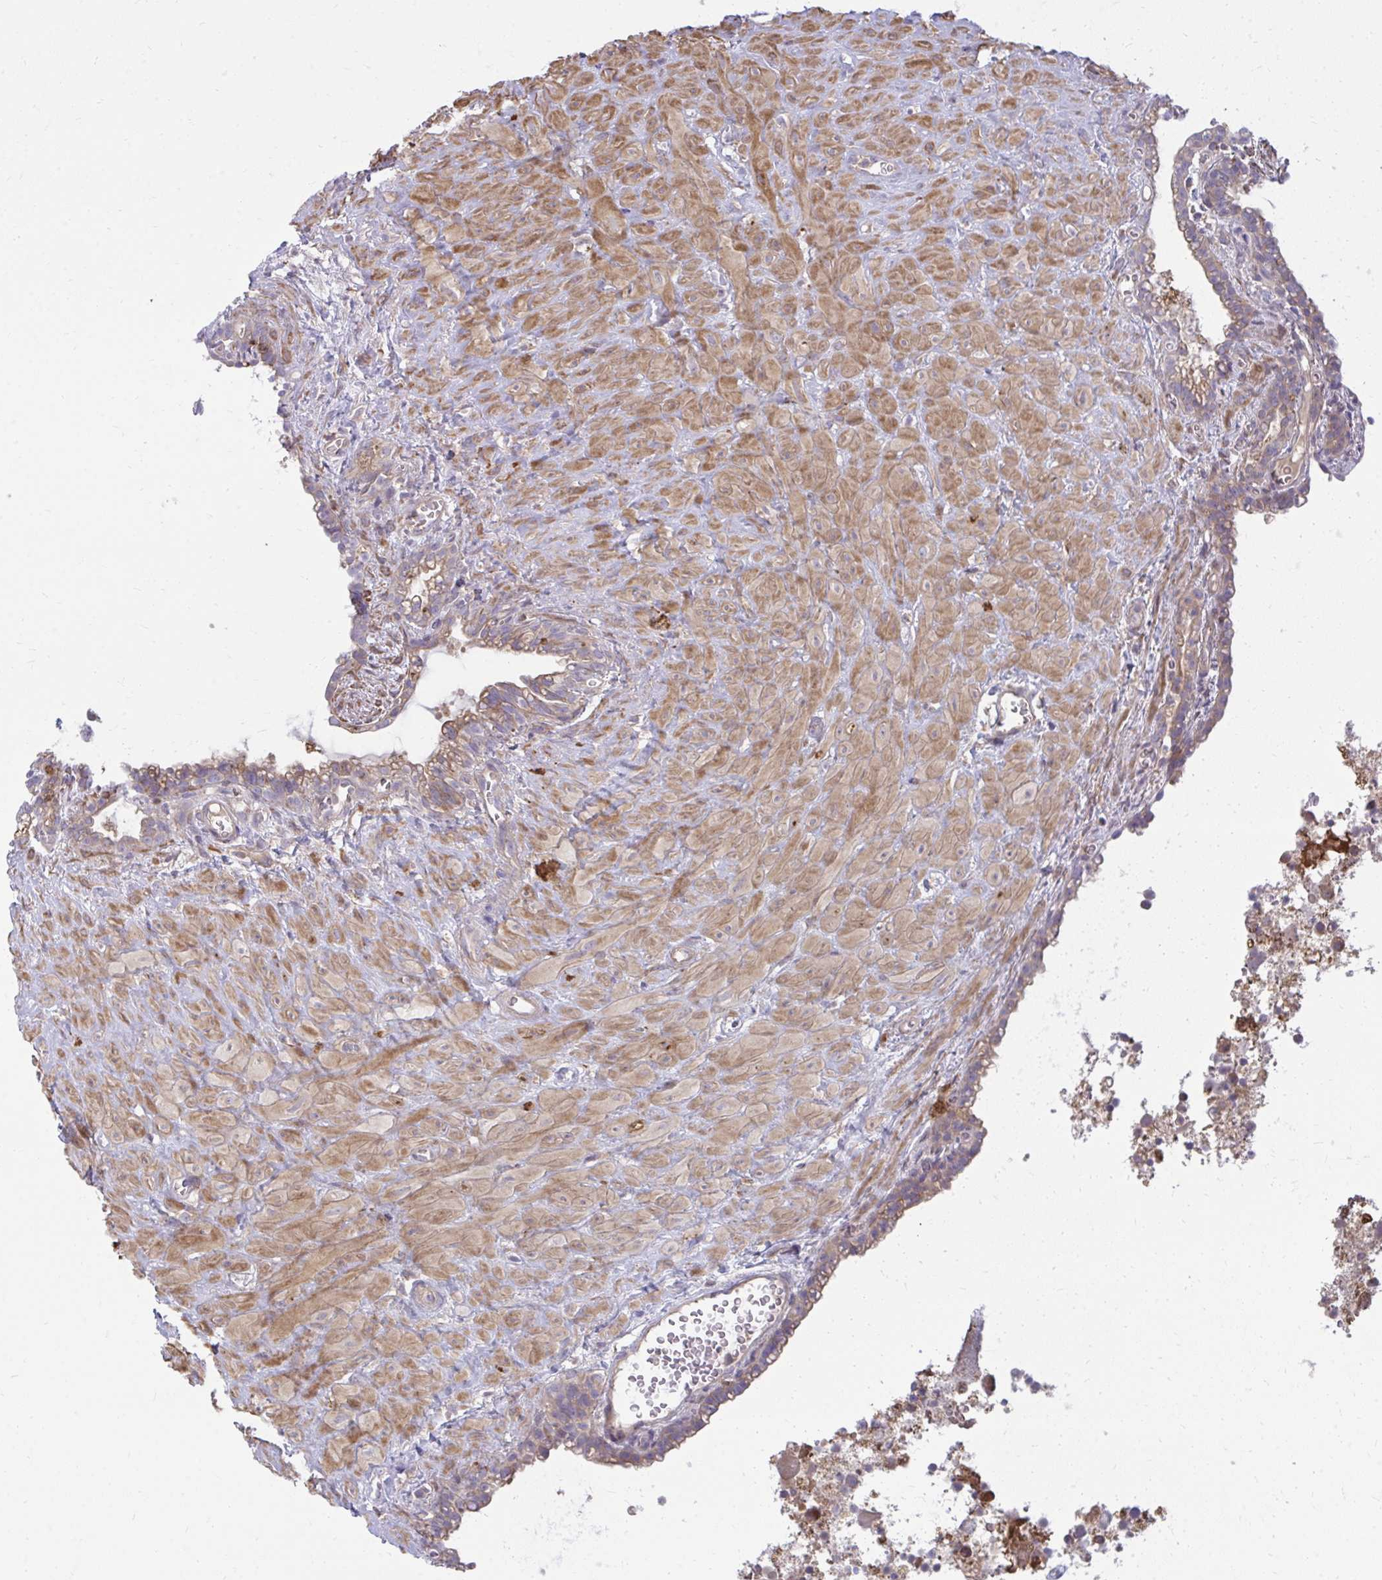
{"staining": {"intensity": "weak", "quantity": ">75%", "location": "cytoplasmic/membranous"}, "tissue": "seminal vesicle", "cell_type": "Glandular cells", "image_type": "normal", "snomed": [{"axis": "morphology", "description": "Normal tissue, NOS"}, {"axis": "topography", "description": "Seminal veicle"}], "caption": "Immunohistochemical staining of benign human seminal vesicle reveals low levels of weak cytoplasmic/membranous expression in about >75% of glandular cells. Using DAB (3,3'-diaminobenzidine) (brown) and hematoxylin (blue) stains, captured at high magnification using brightfield microscopy.", "gene": "CEMP1", "patient": {"sex": "male", "age": 76}}